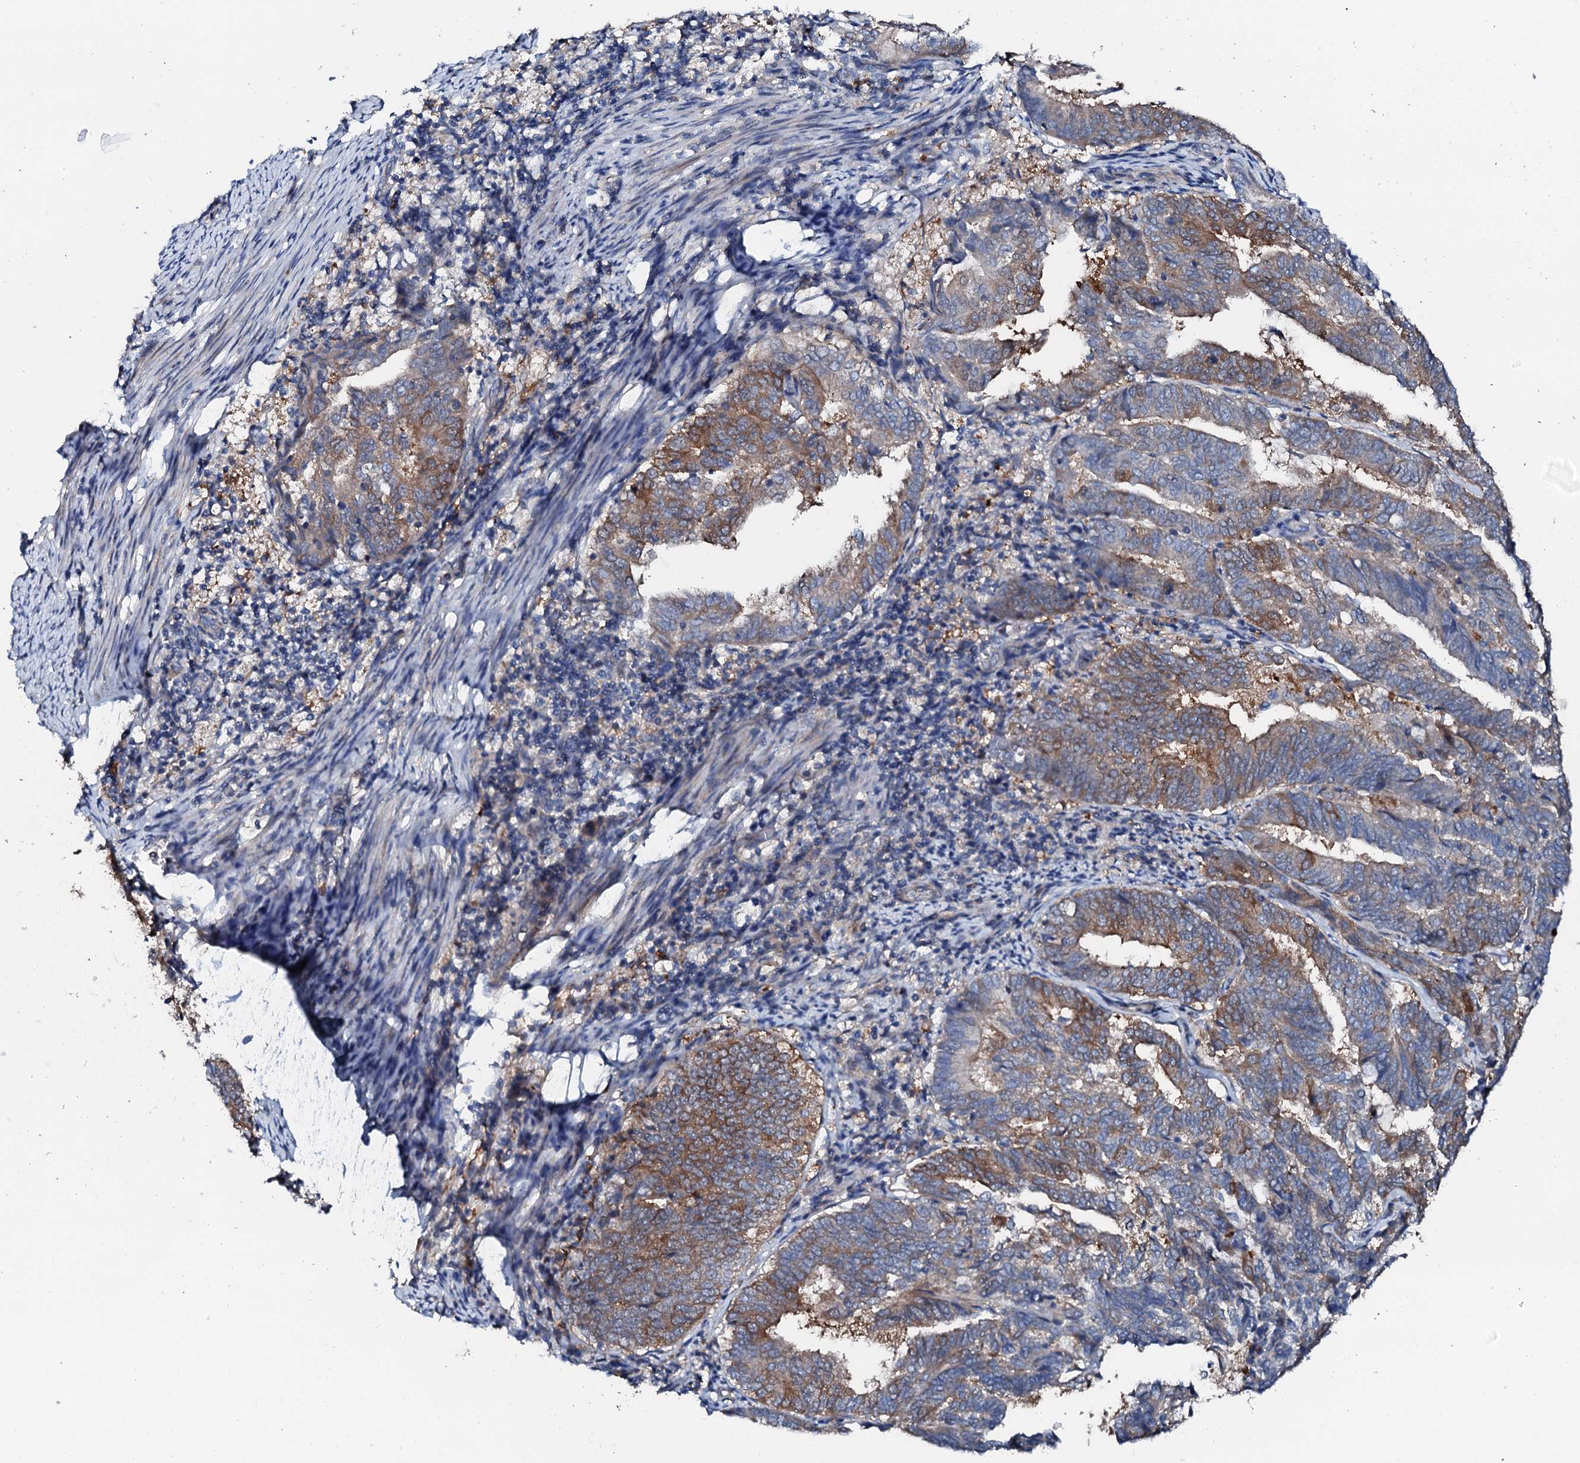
{"staining": {"intensity": "strong", "quantity": "25%-75%", "location": "cytoplasmic/membranous"}, "tissue": "endometrial cancer", "cell_type": "Tumor cells", "image_type": "cancer", "snomed": [{"axis": "morphology", "description": "Adenocarcinoma, NOS"}, {"axis": "topography", "description": "Endometrium"}], "caption": "Protein expression by IHC displays strong cytoplasmic/membranous expression in approximately 25%-75% of tumor cells in endometrial adenocarcinoma.", "gene": "GFOD2", "patient": {"sex": "female", "age": 80}}